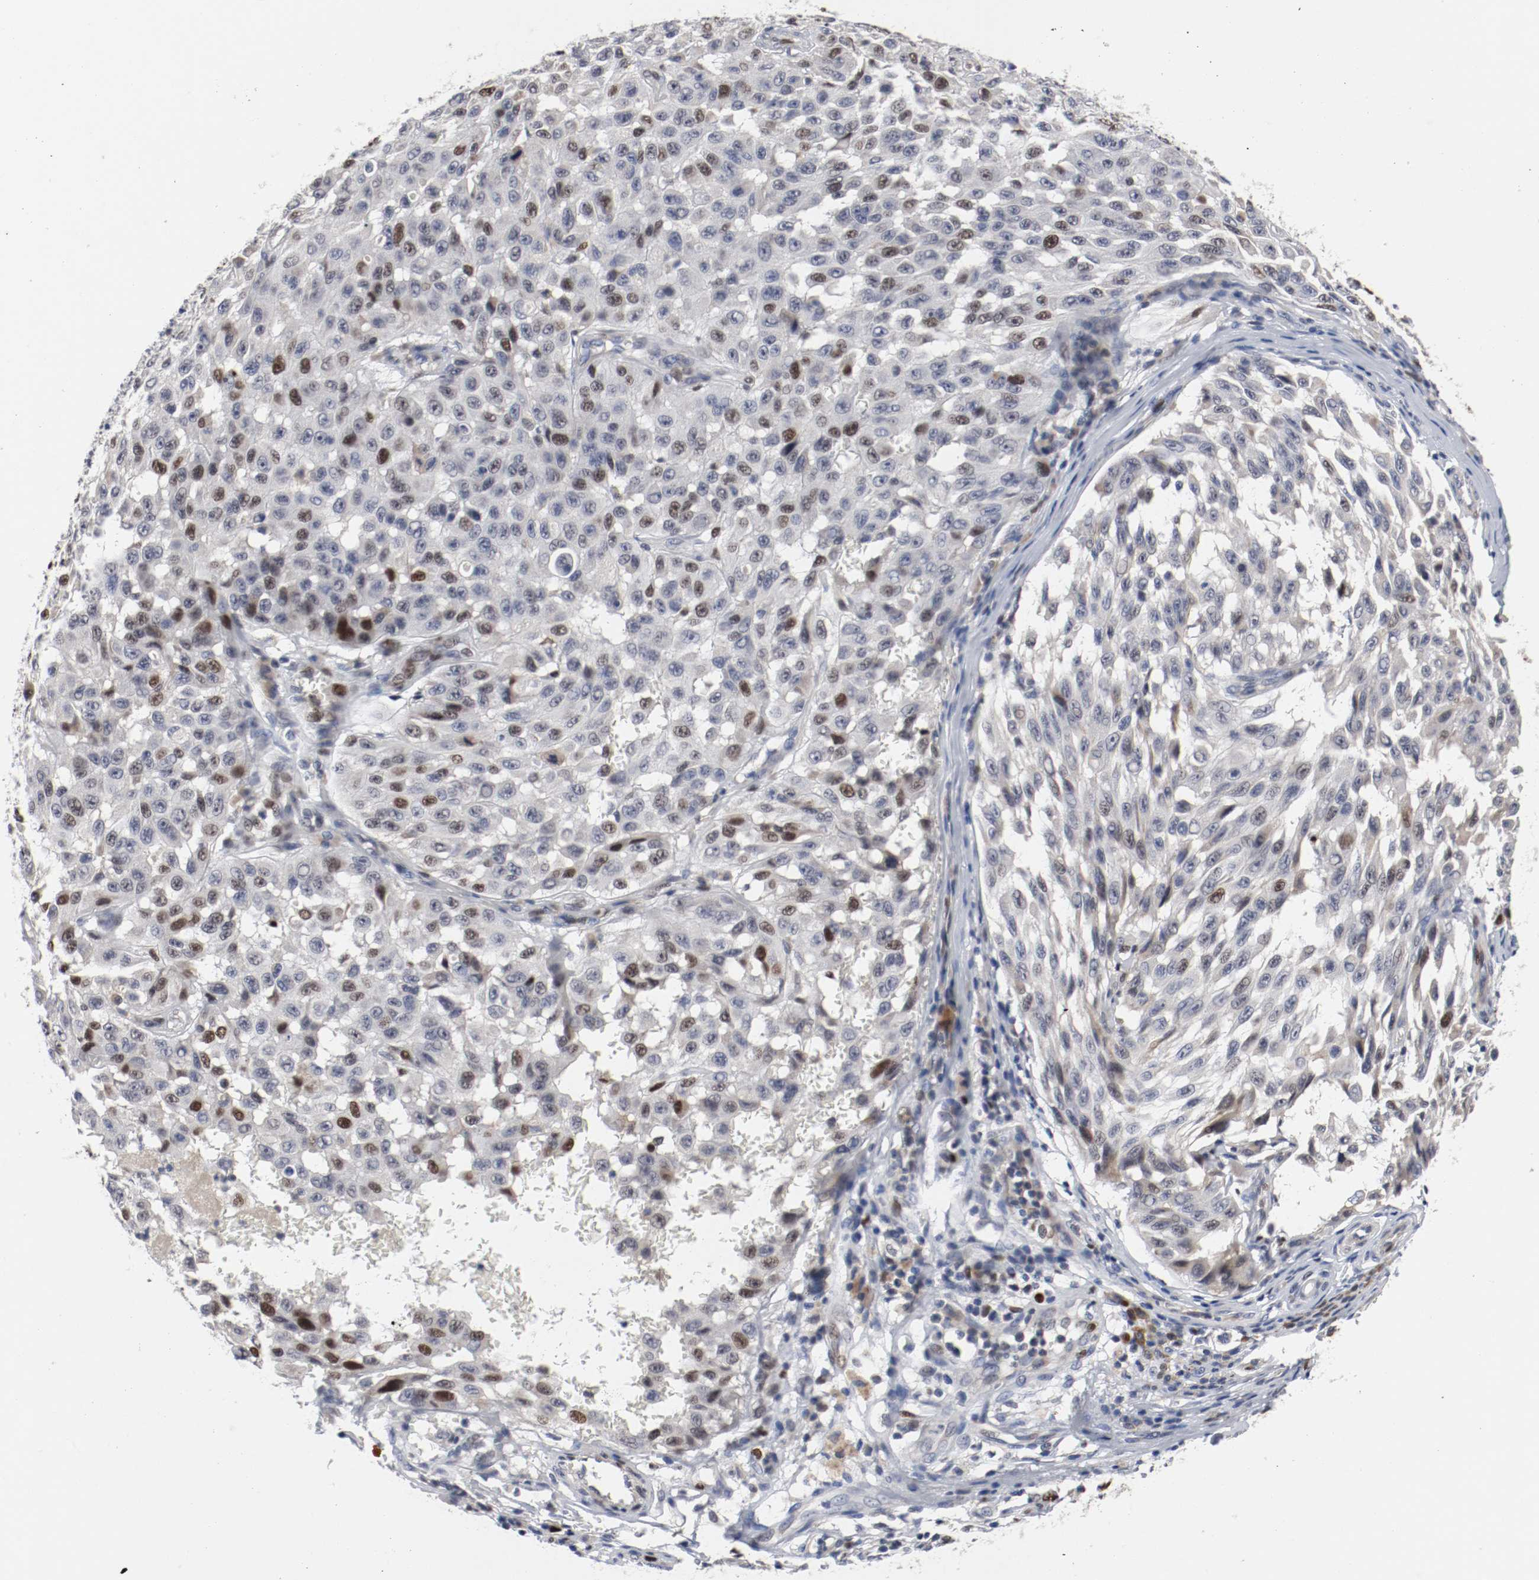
{"staining": {"intensity": "moderate", "quantity": "25%-75%", "location": "nuclear"}, "tissue": "melanoma", "cell_type": "Tumor cells", "image_type": "cancer", "snomed": [{"axis": "morphology", "description": "Malignant melanoma, NOS"}, {"axis": "topography", "description": "Skin"}], "caption": "Immunohistochemistry (DAB) staining of melanoma displays moderate nuclear protein positivity in about 25%-75% of tumor cells.", "gene": "MCM6", "patient": {"sex": "male", "age": 30}}